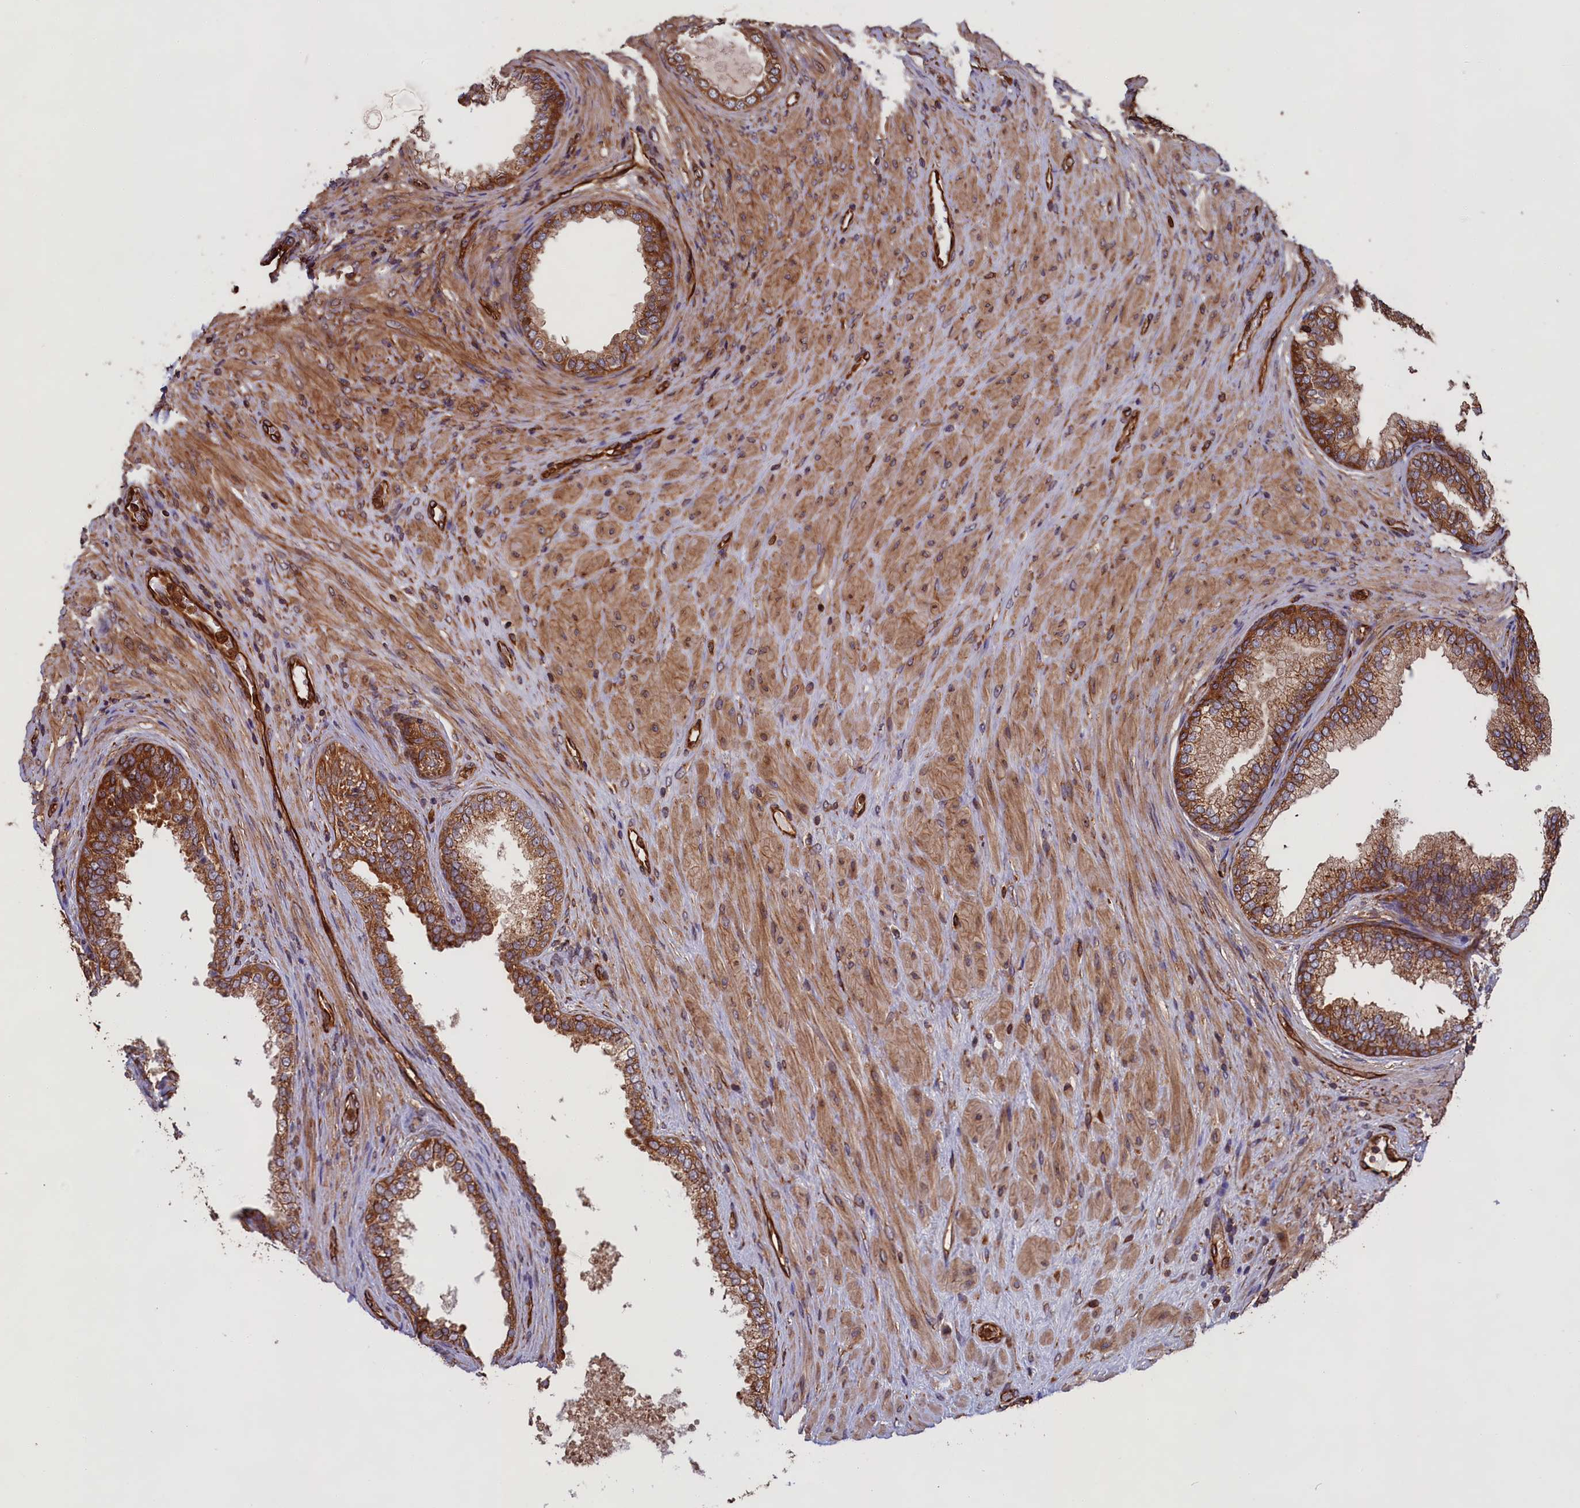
{"staining": {"intensity": "strong", "quantity": ">75%", "location": "cytoplasmic/membranous"}, "tissue": "prostate", "cell_type": "Glandular cells", "image_type": "normal", "snomed": [{"axis": "morphology", "description": "Normal tissue, NOS"}, {"axis": "topography", "description": "Prostate"}], "caption": "Protein staining of normal prostate shows strong cytoplasmic/membranous positivity in about >75% of glandular cells. (Brightfield microscopy of DAB IHC at high magnification).", "gene": "CCDC124", "patient": {"sex": "male", "age": 76}}